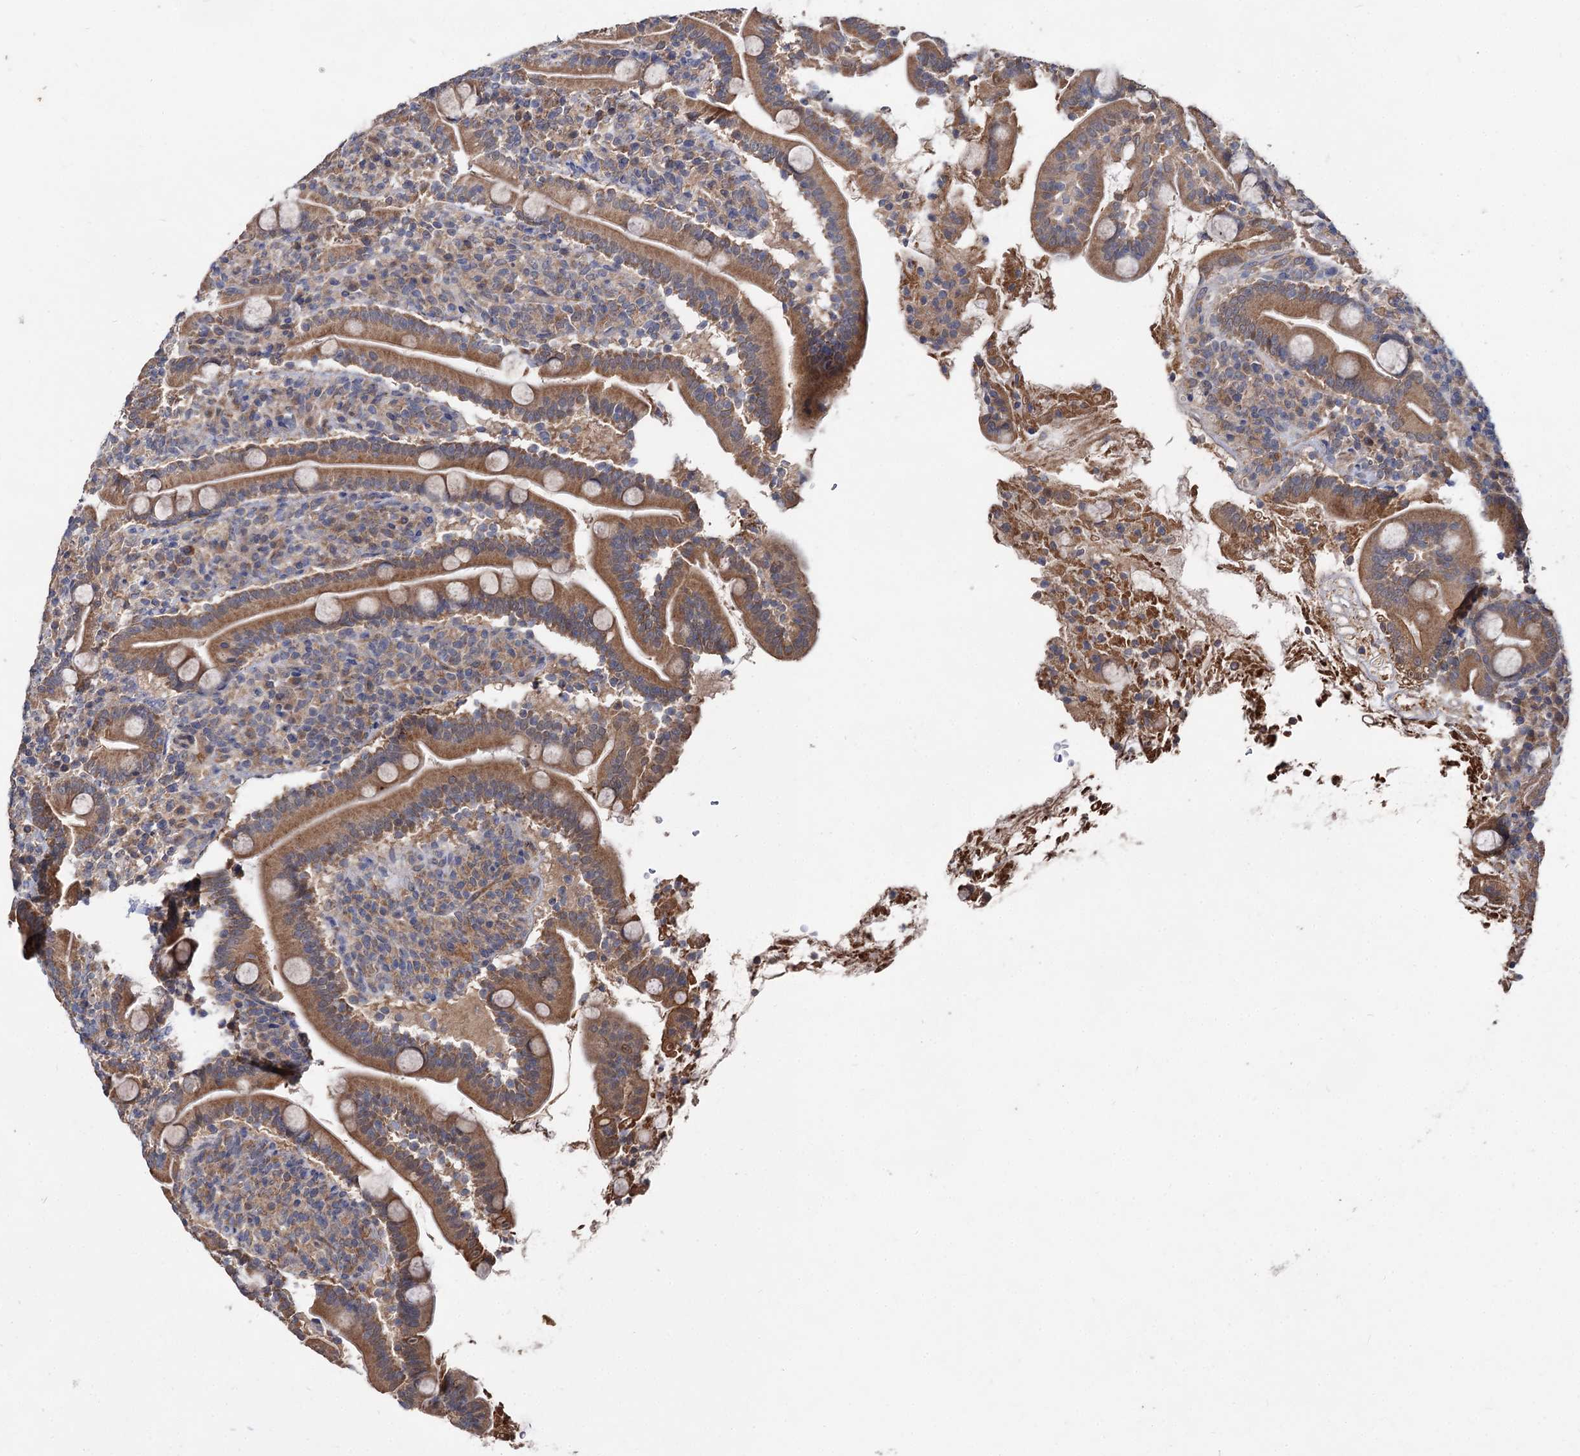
{"staining": {"intensity": "moderate", "quantity": ">75%", "location": "cytoplasmic/membranous"}, "tissue": "duodenum", "cell_type": "Glandular cells", "image_type": "normal", "snomed": [{"axis": "morphology", "description": "Normal tissue, NOS"}, {"axis": "topography", "description": "Duodenum"}], "caption": "Immunohistochemistry (IHC) (DAB (3,3'-diaminobenzidine)) staining of normal human duodenum demonstrates moderate cytoplasmic/membranous protein positivity in approximately >75% of glandular cells.", "gene": "TEX9", "patient": {"sex": "male", "age": 35}}